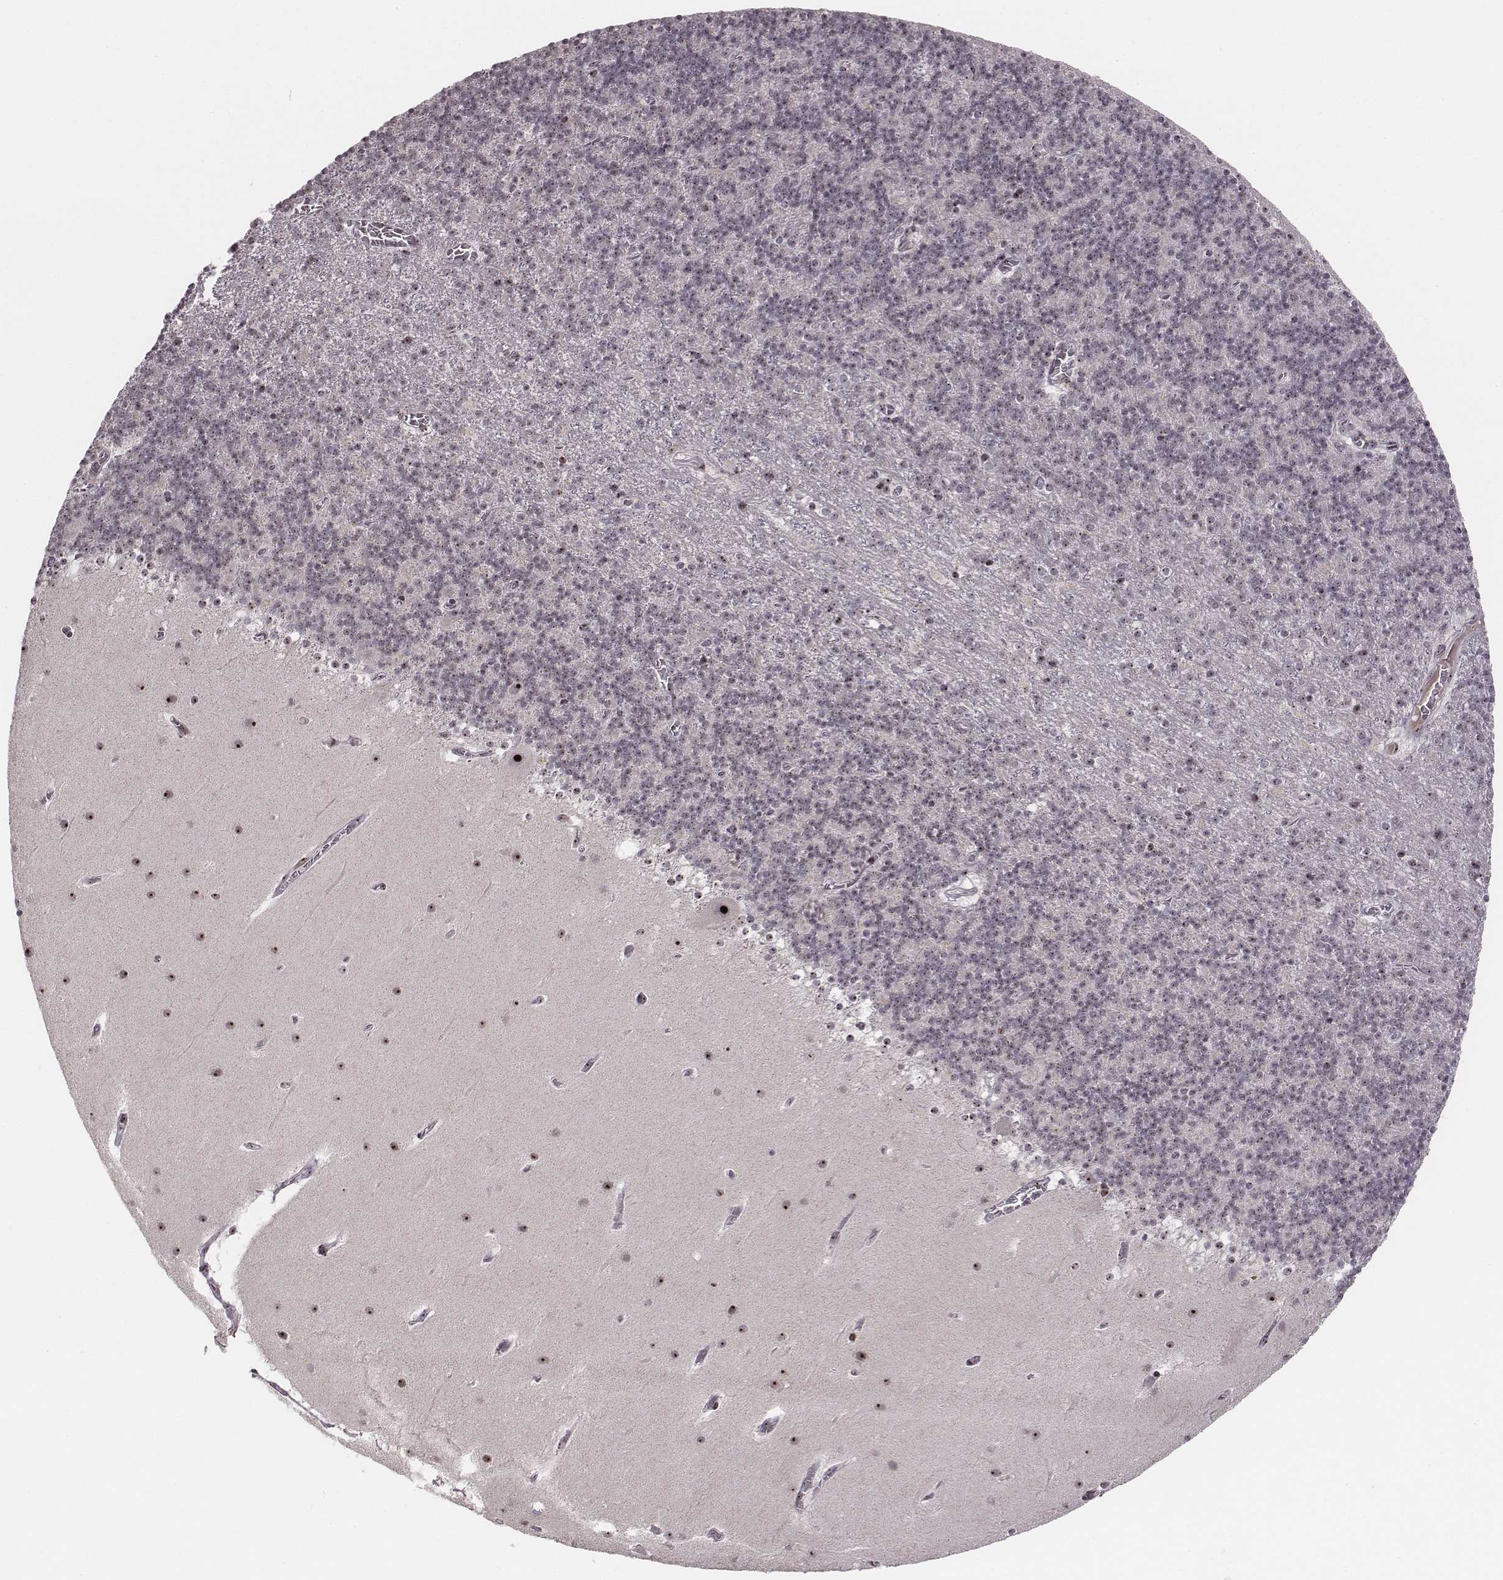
{"staining": {"intensity": "moderate", "quantity": ">75%", "location": "nuclear"}, "tissue": "cerebellum", "cell_type": "Cells in granular layer", "image_type": "normal", "snomed": [{"axis": "morphology", "description": "Normal tissue, NOS"}, {"axis": "topography", "description": "Cerebellum"}], "caption": "Cerebellum stained for a protein exhibits moderate nuclear positivity in cells in granular layer. The protein of interest is stained brown, and the nuclei are stained in blue (DAB IHC with brightfield microscopy, high magnification).", "gene": "NOP56", "patient": {"sex": "male", "age": 70}}